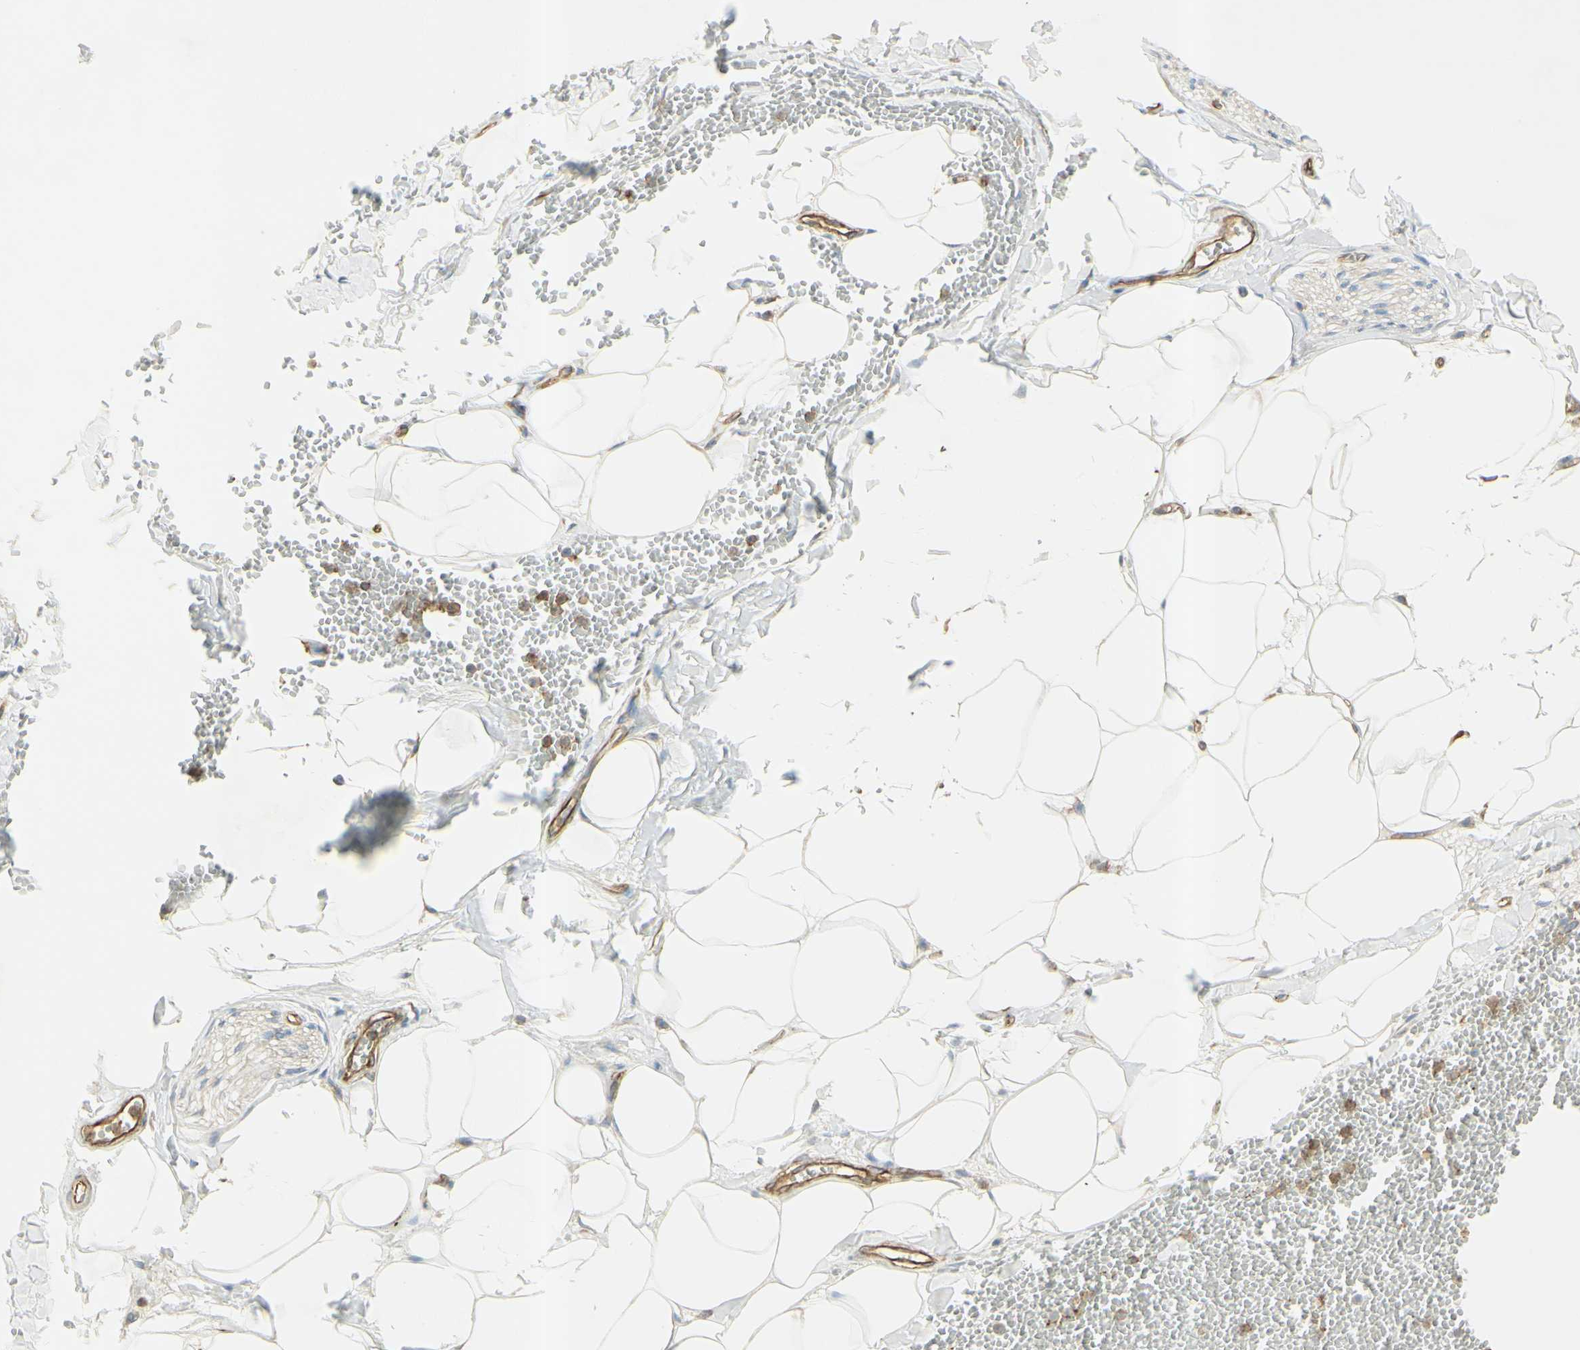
{"staining": {"intensity": "weak", "quantity": ">75%", "location": "cytoplasmic/membranous"}, "tissue": "adipose tissue", "cell_type": "Adipocytes", "image_type": "normal", "snomed": [{"axis": "morphology", "description": "Normal tissue, NOS"}, {"axis": "topography", "description": "Adipose tissue"}, {"axis": "topography", "description": "Peripheral nerve tissue"}], "caption": "A low amount of weak cytoplasmic/membranous positivity is present in approximately >75% of adipocytes in unremarkable adipose tissue.", "gene": "IKBKG", "patient": {"sex": "male", "age": 52}}